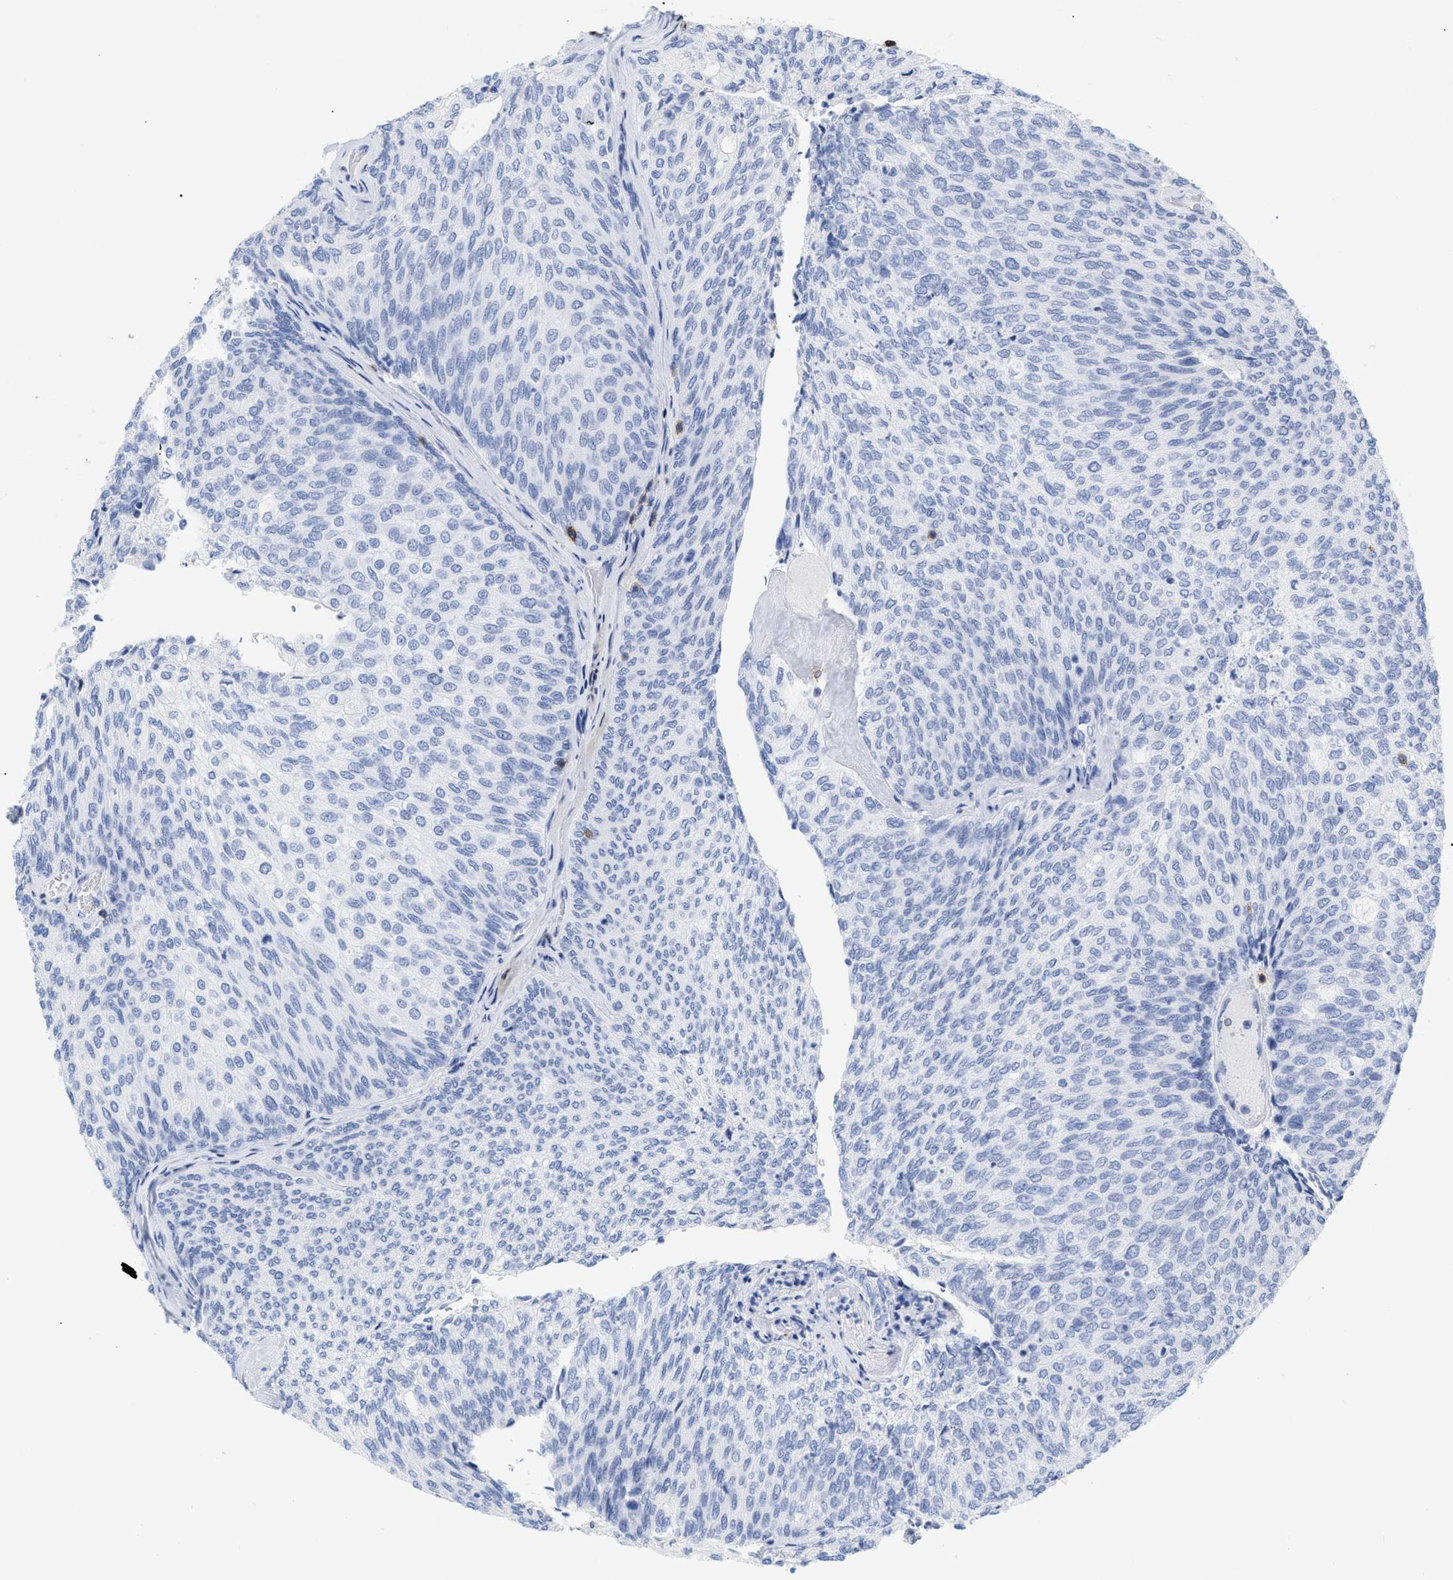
{"staining": {"intensity": "negative", "quantity": "none", "location": "none"}, "tissue": "urothelial cancer", "cell_type": "Tumor cells", "image_type": "cancer", "snomed": [{"axis": "morphology", "description": "Urothelial carcinoma, Low grade"}, {"axis": "topography", "description": "Urinary bladder"}], "caption": "This histopathology image is of urothelial carcinoma (low-grade) stained with immunohistochemistry (IHC) to label a protein in brown with the nuclei are counter-stained blue. There is no positivity in tumor cells. (DAB immunohistochemistry, high magnification).", "gene": "CD5", "patient": {"sex": "female", "age": 79}}